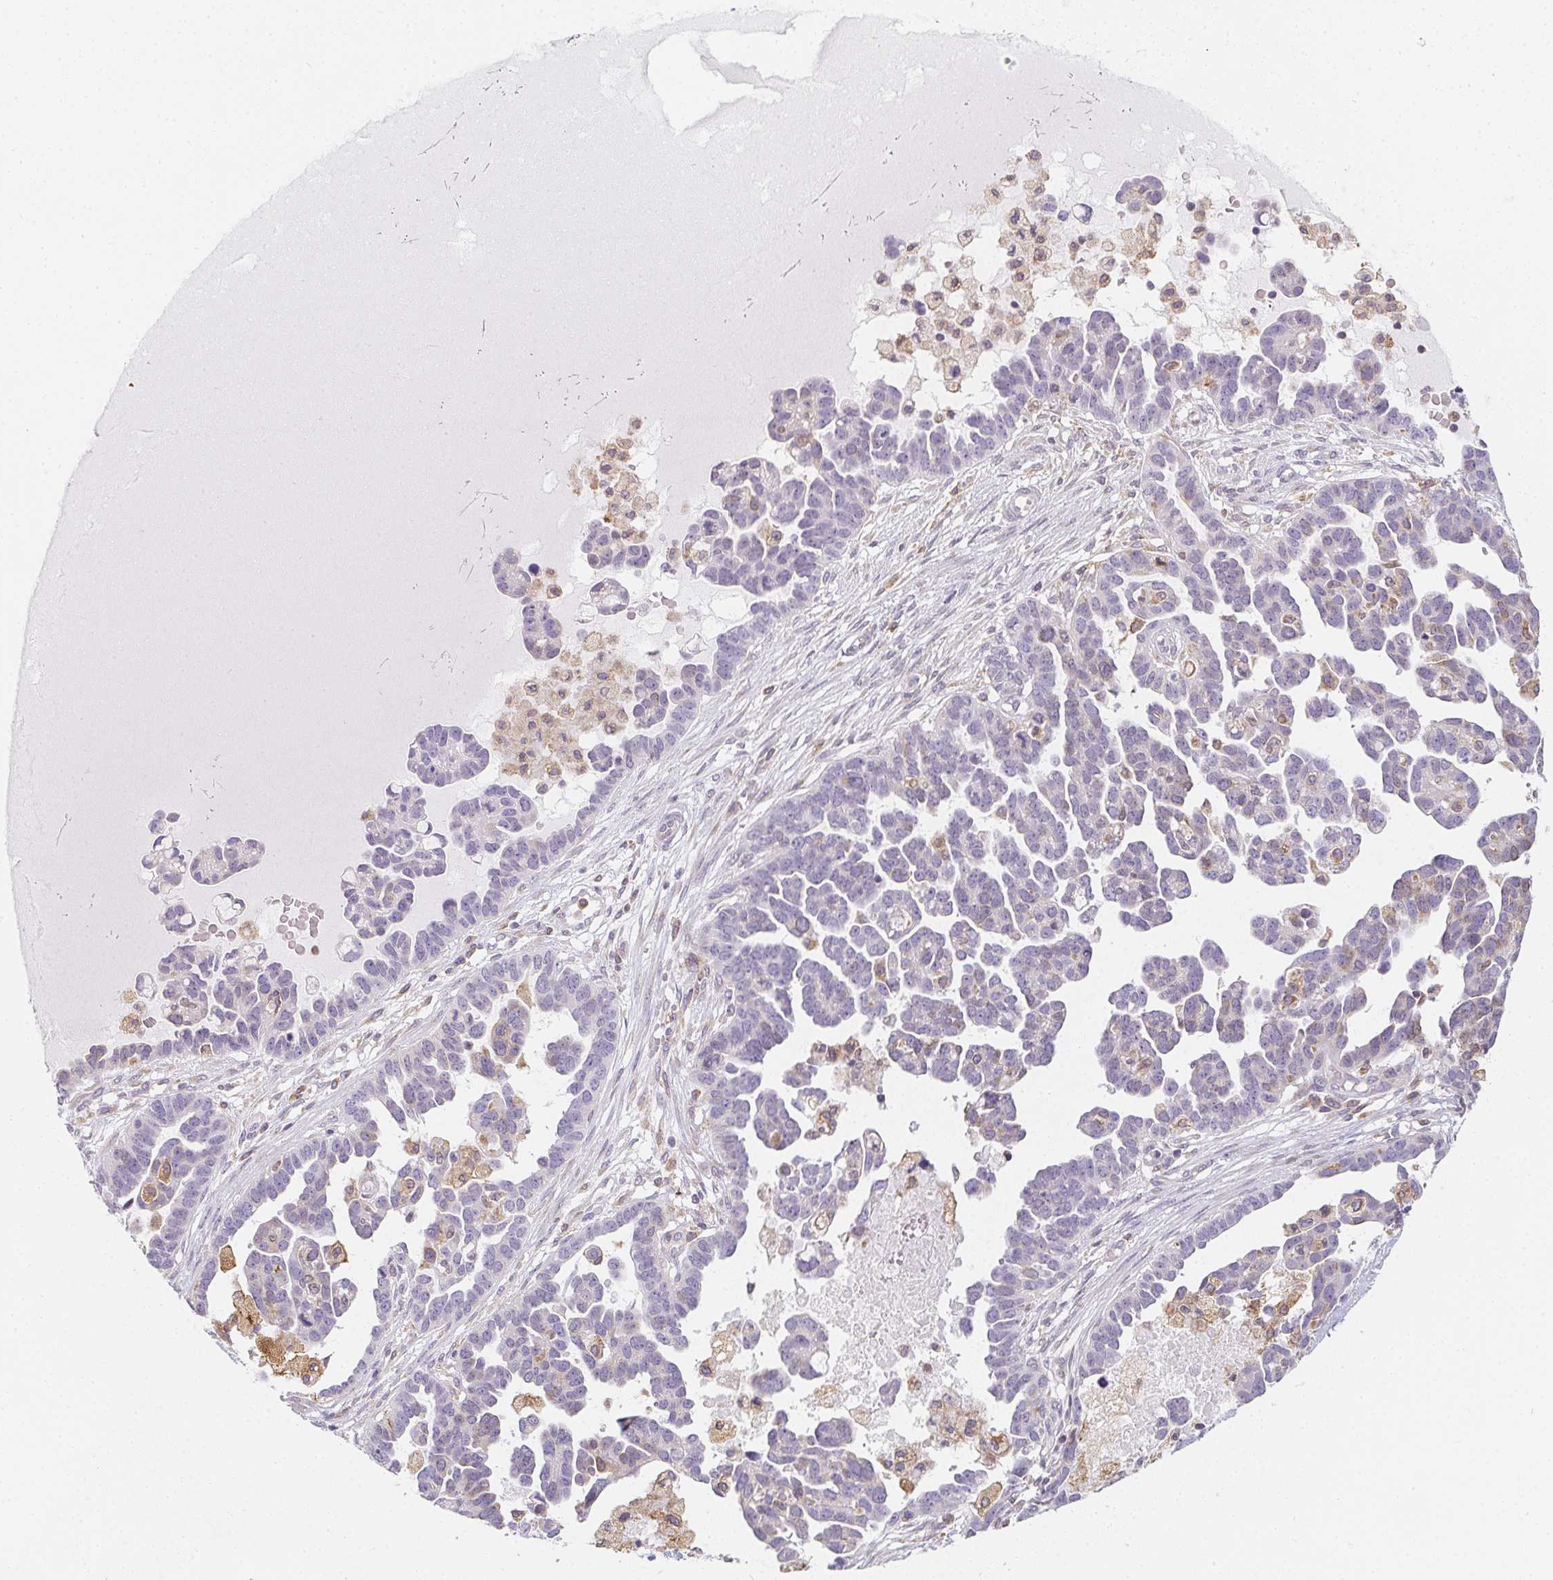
{"staining": {"intensity": "weak", "quantity": "<25%", "location": "cytoplasmic/membranous"}, "tissue": "ovarian cancer", "cell_type": "Tumor cells", "image_type": "cancer", "snomed": [{"axis": "morphology", "description": "Cystadenocarcinoma, serous, NOS"}, {"axis": "topography", "description": "Ovary"}], "caption": "Tumor cells are negative for brown protein staining in ovarian cancer (serous cystadenocarcinoma).", "gene": "SOAT1", "patient": {"sex": "female", "age": 54}}